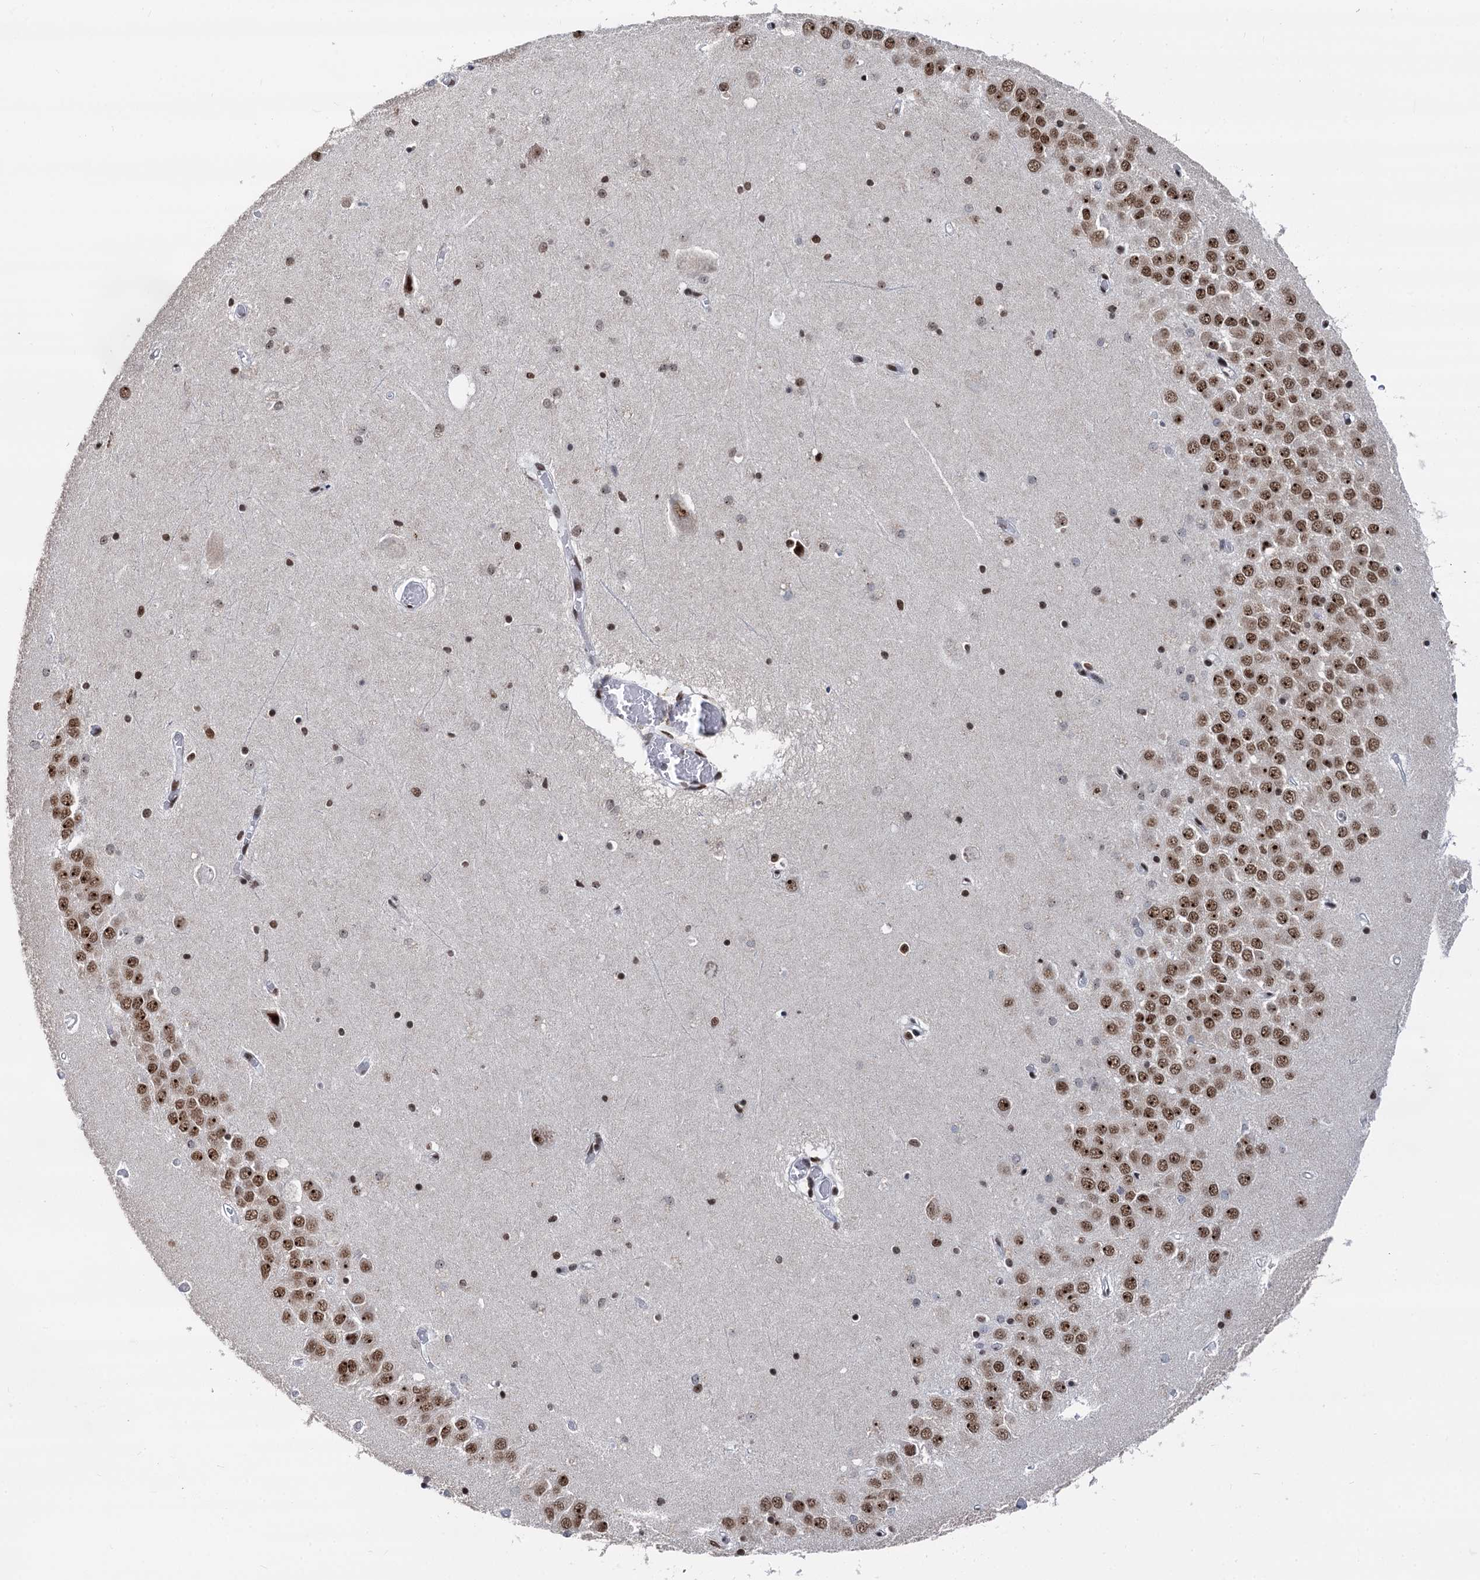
{"staining": {"intensity": "strong", "quantity": "25%-75%", "location": "nuclear"}, "tissue": "hippocampus", "cell_type": "Glial cells", "image_type": "normal", "snomed": [{"axis": "morphology", "description": "Normal tissue, NOS"}, {"axis": "topography", "description": "Hippocampus"}], "caption": "A brown stain shows strong nuclear expression of a protein in glial cells of normal hippocampus.", "gene": "DDX23", "patient": {"sex": "male", "age": 70}}